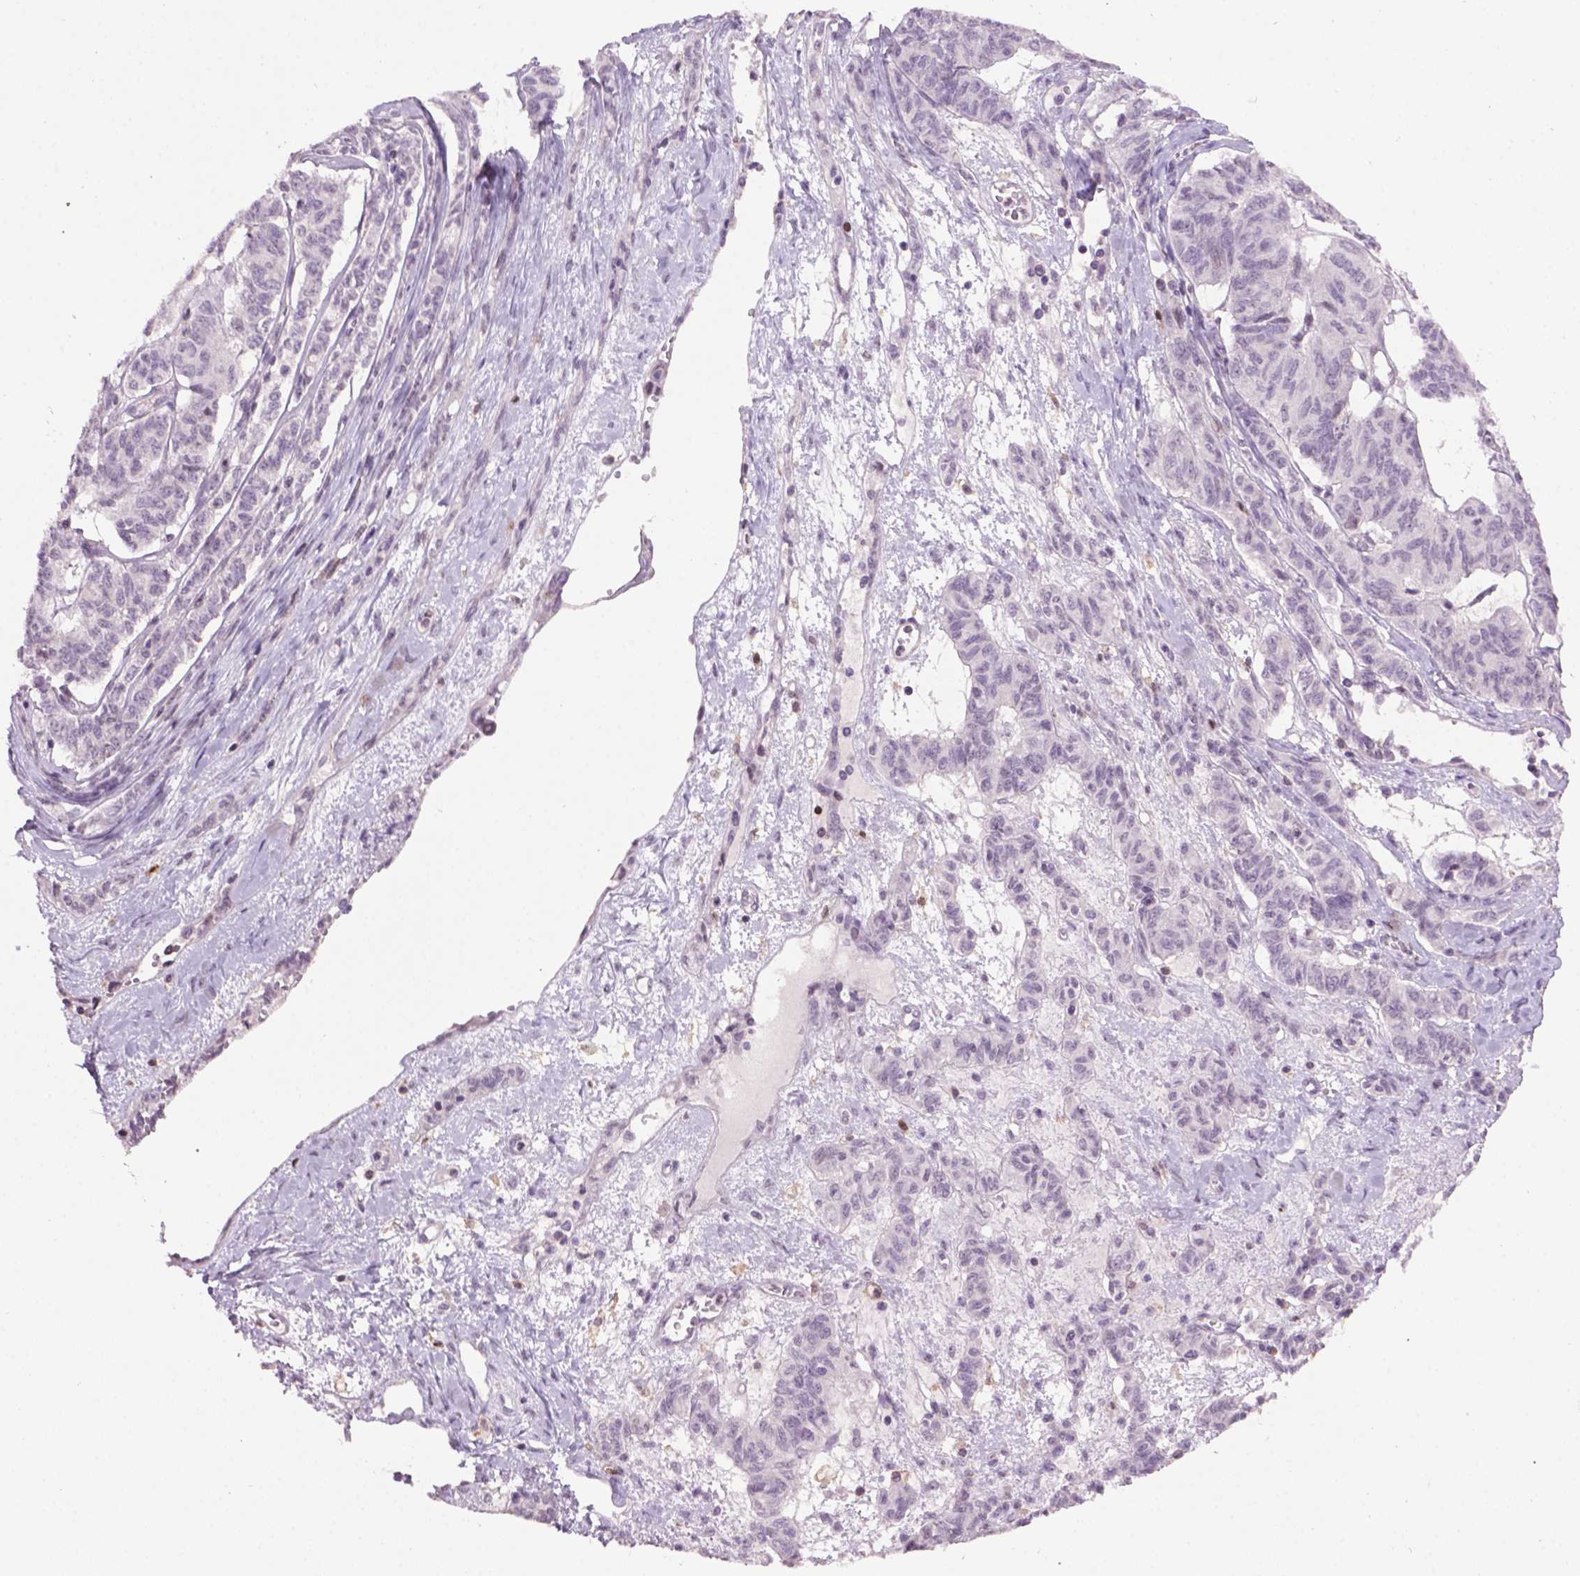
{"staining": {"intensity": "negative", "quantity": "none", "location": "none"}, "tissue": "ovarian cancer", "cell_type": "Tumor cells", "image_type": "cancer", "snomed": [{"axis": "morphology", "description": "Carcinoma, endometroid"}, {"axis": "topography", "description": "Ovary"}], "caption": "Ovarian cancer was stained to show a protein in brown. There is no significant expression in tumor cells. (DAB (3,3'-diaminobenzidine) immunohistochemistry (IHC), high magnification).", "gene": "TH", "patient": {"sex": "female", "age": 80}}